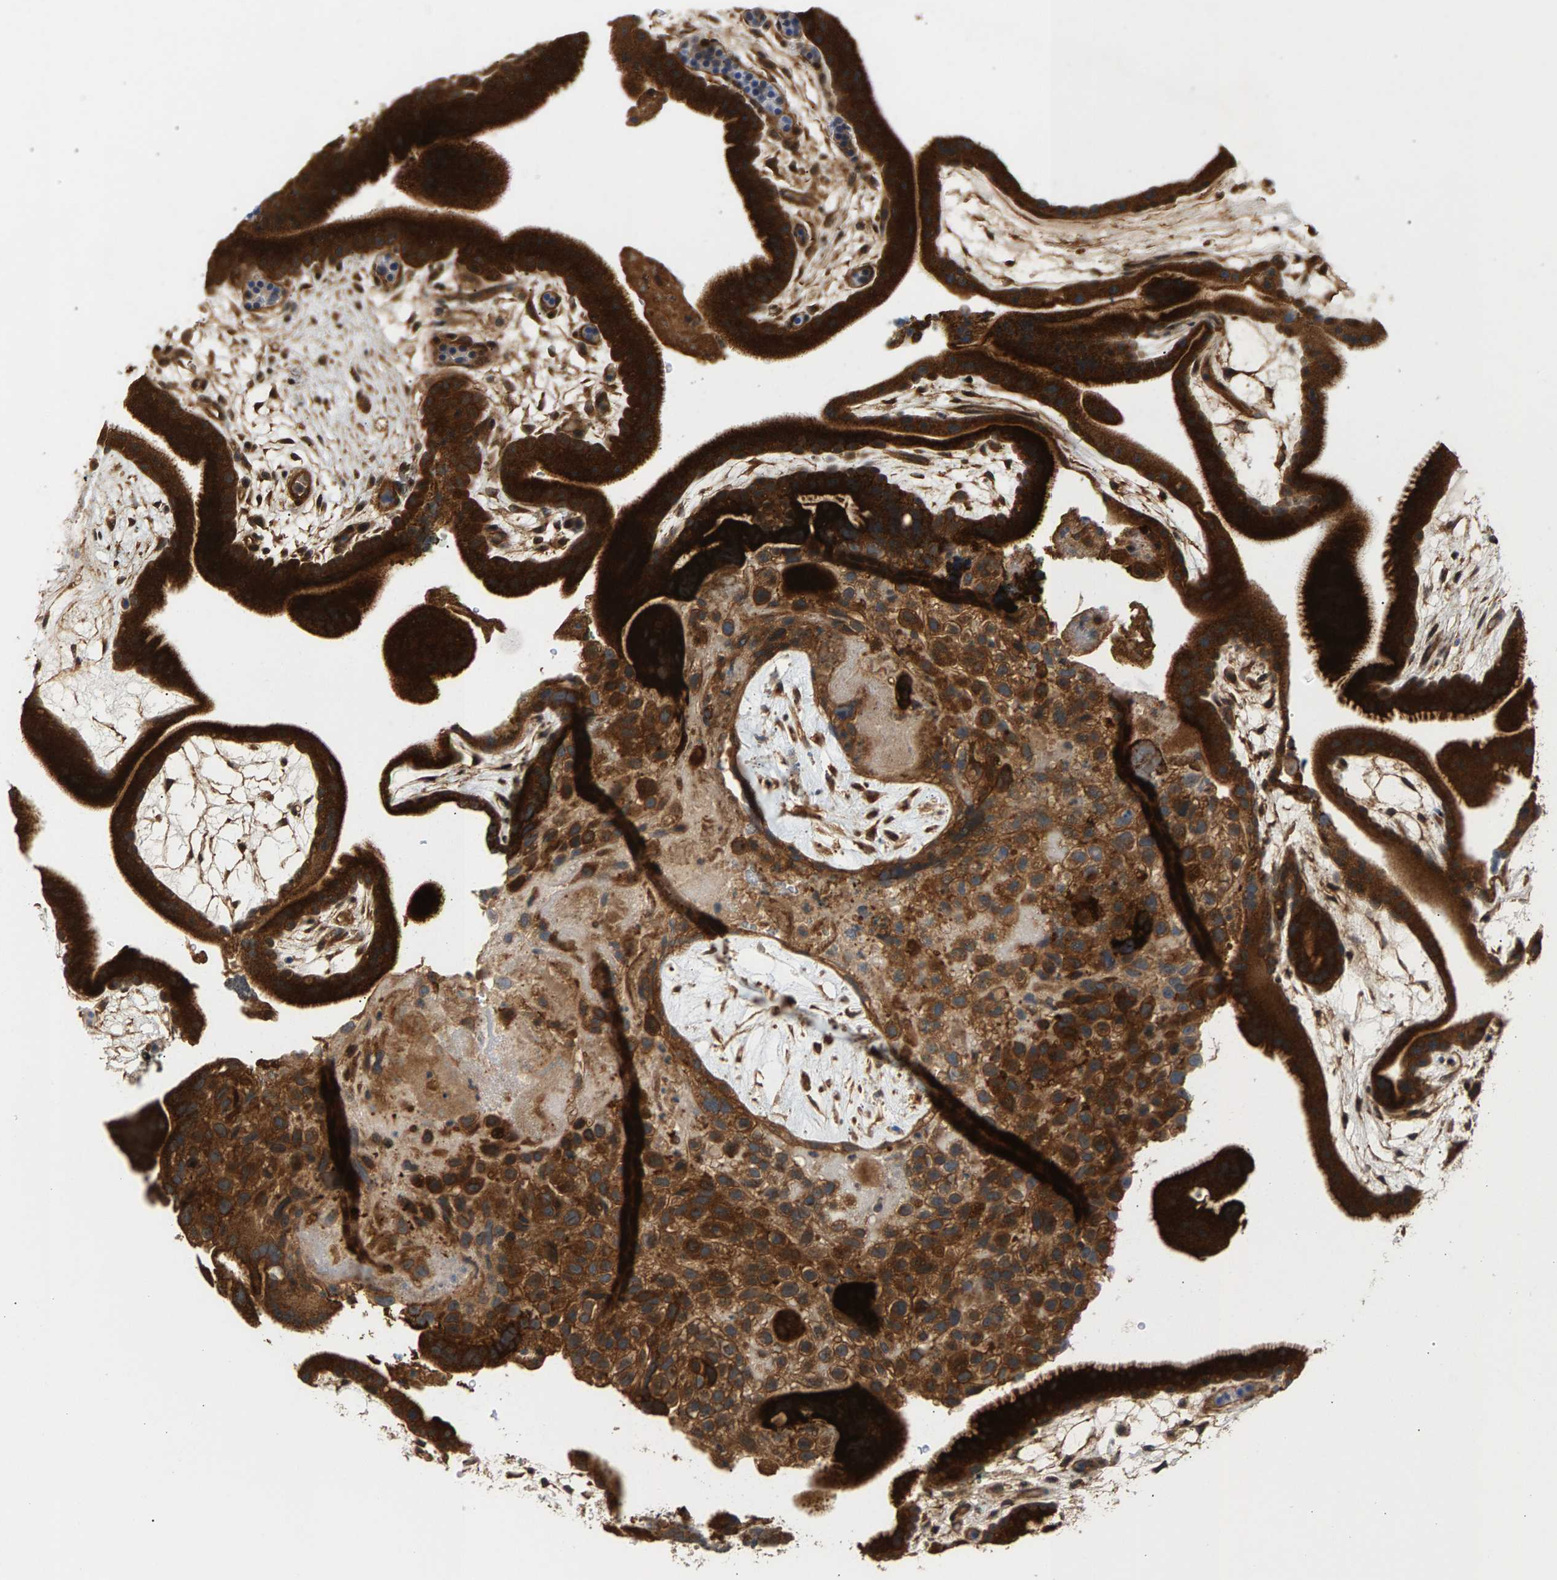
{"staining": {"intensity": "strong", "quantity": ">75%", "location": "cytoplasmic/membranous"}, "tissue": "placenta", "cell_type": "Decidual cells", "image_type": "normal", "snomed": [{"axis": "morphology", "description": "Normal tissue, NOS"}, {"axis": "topography", "description": "Placenta"}], "caption": "Immunohistochemical staining of unremarkable human placenta exhibits high levels of strong cytoplasmic/membranous staining in about >75% of decidual cells.", "gene": "MAP2K5", "patient": {"sex": "female", "age": 19}}